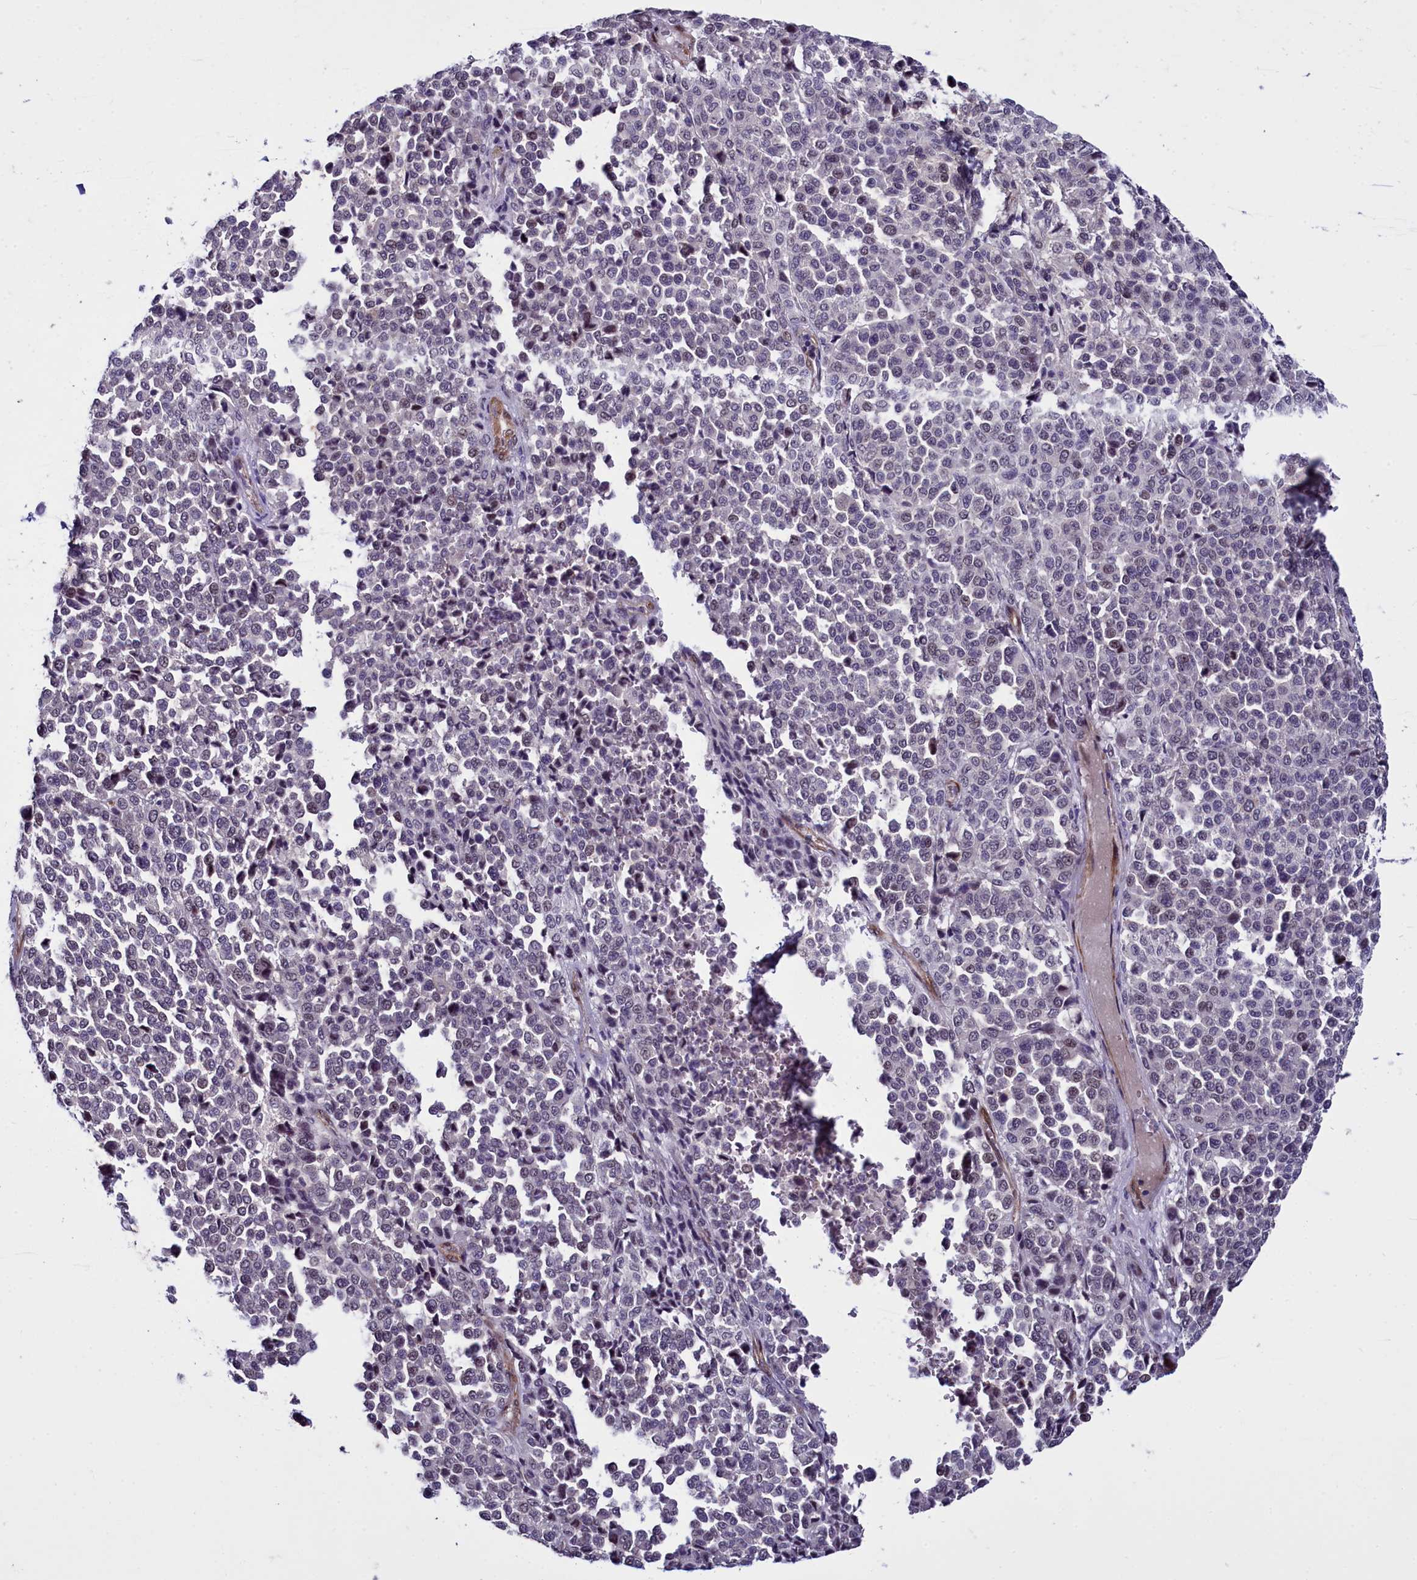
{"staining": {"intensity": "negative", "quantity": "none", "location": "none"}, "tissue": "melanoma", "cell_type": "Tumor cells", "image_type": "cancer", "snomed": [{"axis": "morphology", "description": "Malignant melanoma, Metastatic site"}, {"axis": "topography", "description": "Pancreas"}], "caption": "This micrograph is of melanoma stained with IHC to label a protein in brown with the nuclei are counter-stained blue. There is no staining in tumor cells.", "gene": "BCAR1", "patient": {"sex": "female", "age": 30}}